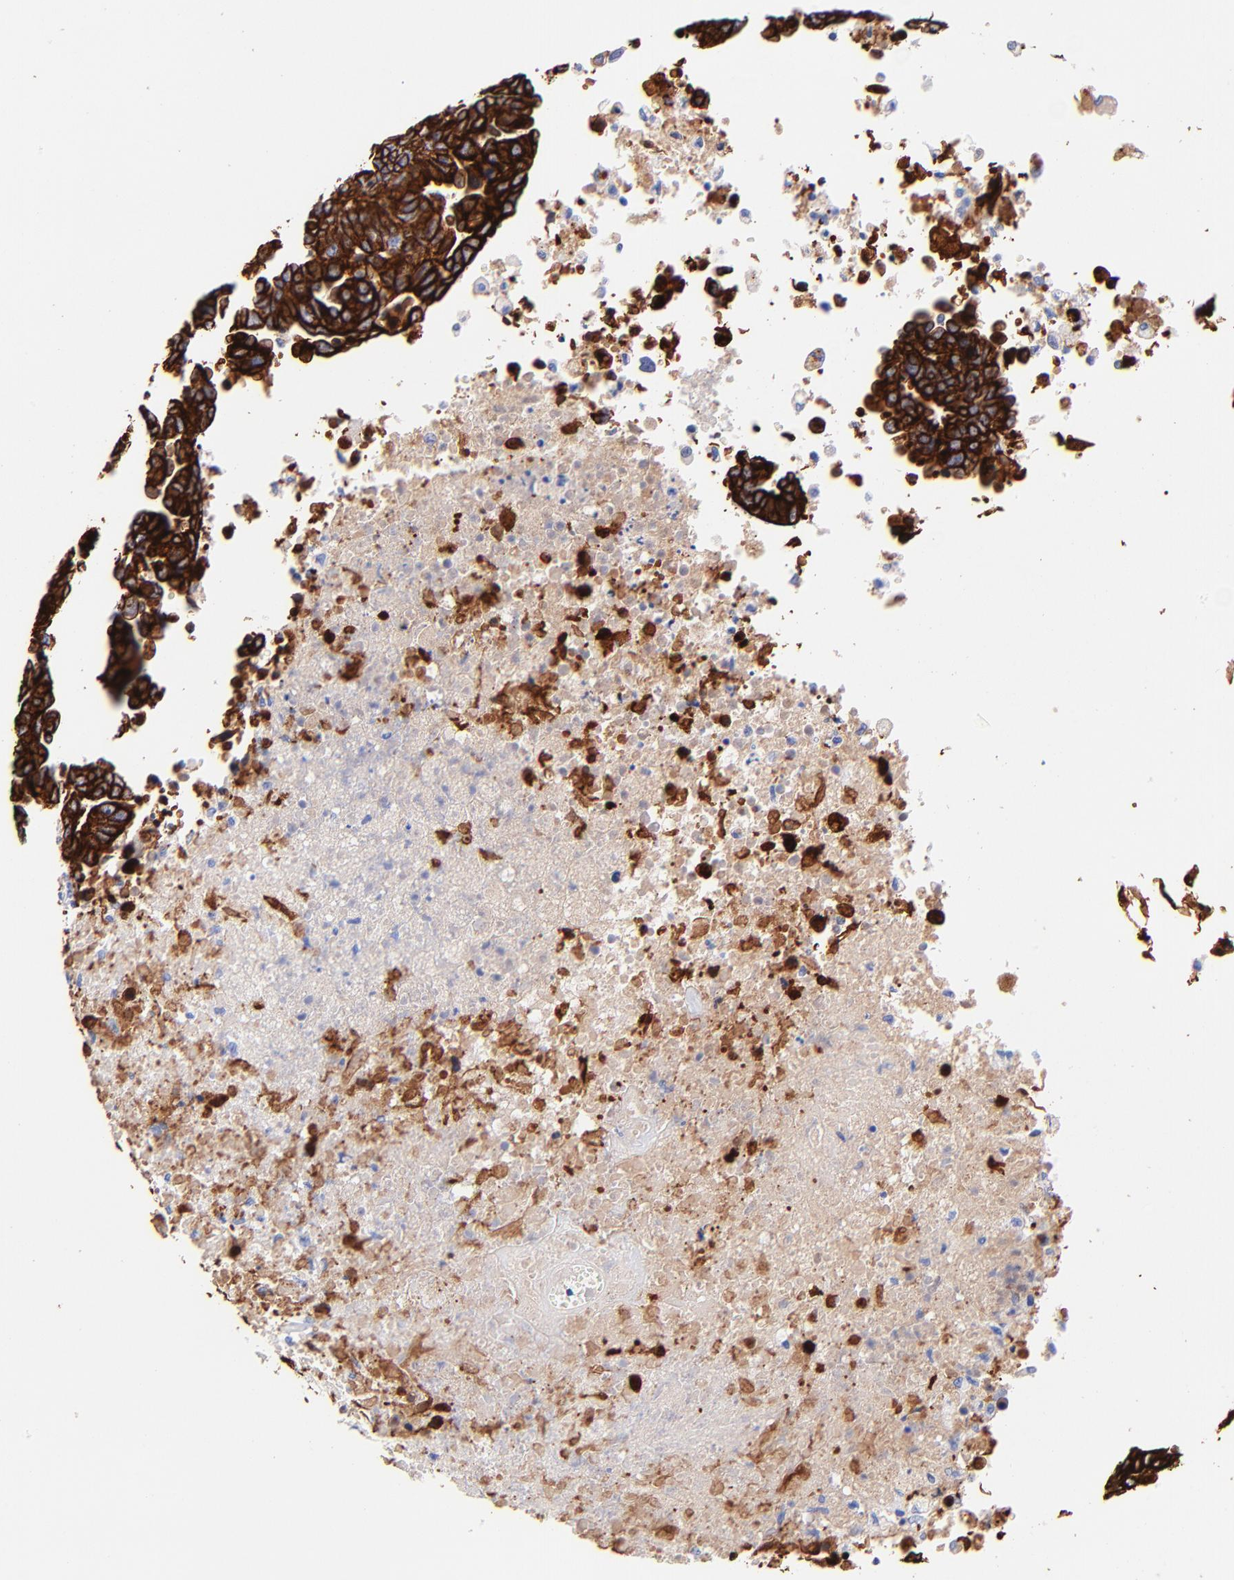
{"staining": {"intensity": "strong", "quantity": ">75%", "location": "cytoplasmic/membranous"}, "tissue": "ovarian cancer", "cell_type": "Tumor cells", "image_type": "cancer", "snomed": [{"axis": "morphology", "description": "Carcinoma, endometroid"}, {"axis": "morphology", "description": "Cystadenocarcinoma, serous, NOS"}, {"axis": "topography", "description": "Ovary"}], "caption": "Immunohistochemical staining of endometroid carcinoma (ovarian) reveals high levels of strong cytoplasmic/membranous expression in approximately >75% of tumor cells. The protein of interest is shown in brown color, while the nuclei are stained blue.", "gene": "KRT19", "patient": {"sex": "female", "age": 45}}